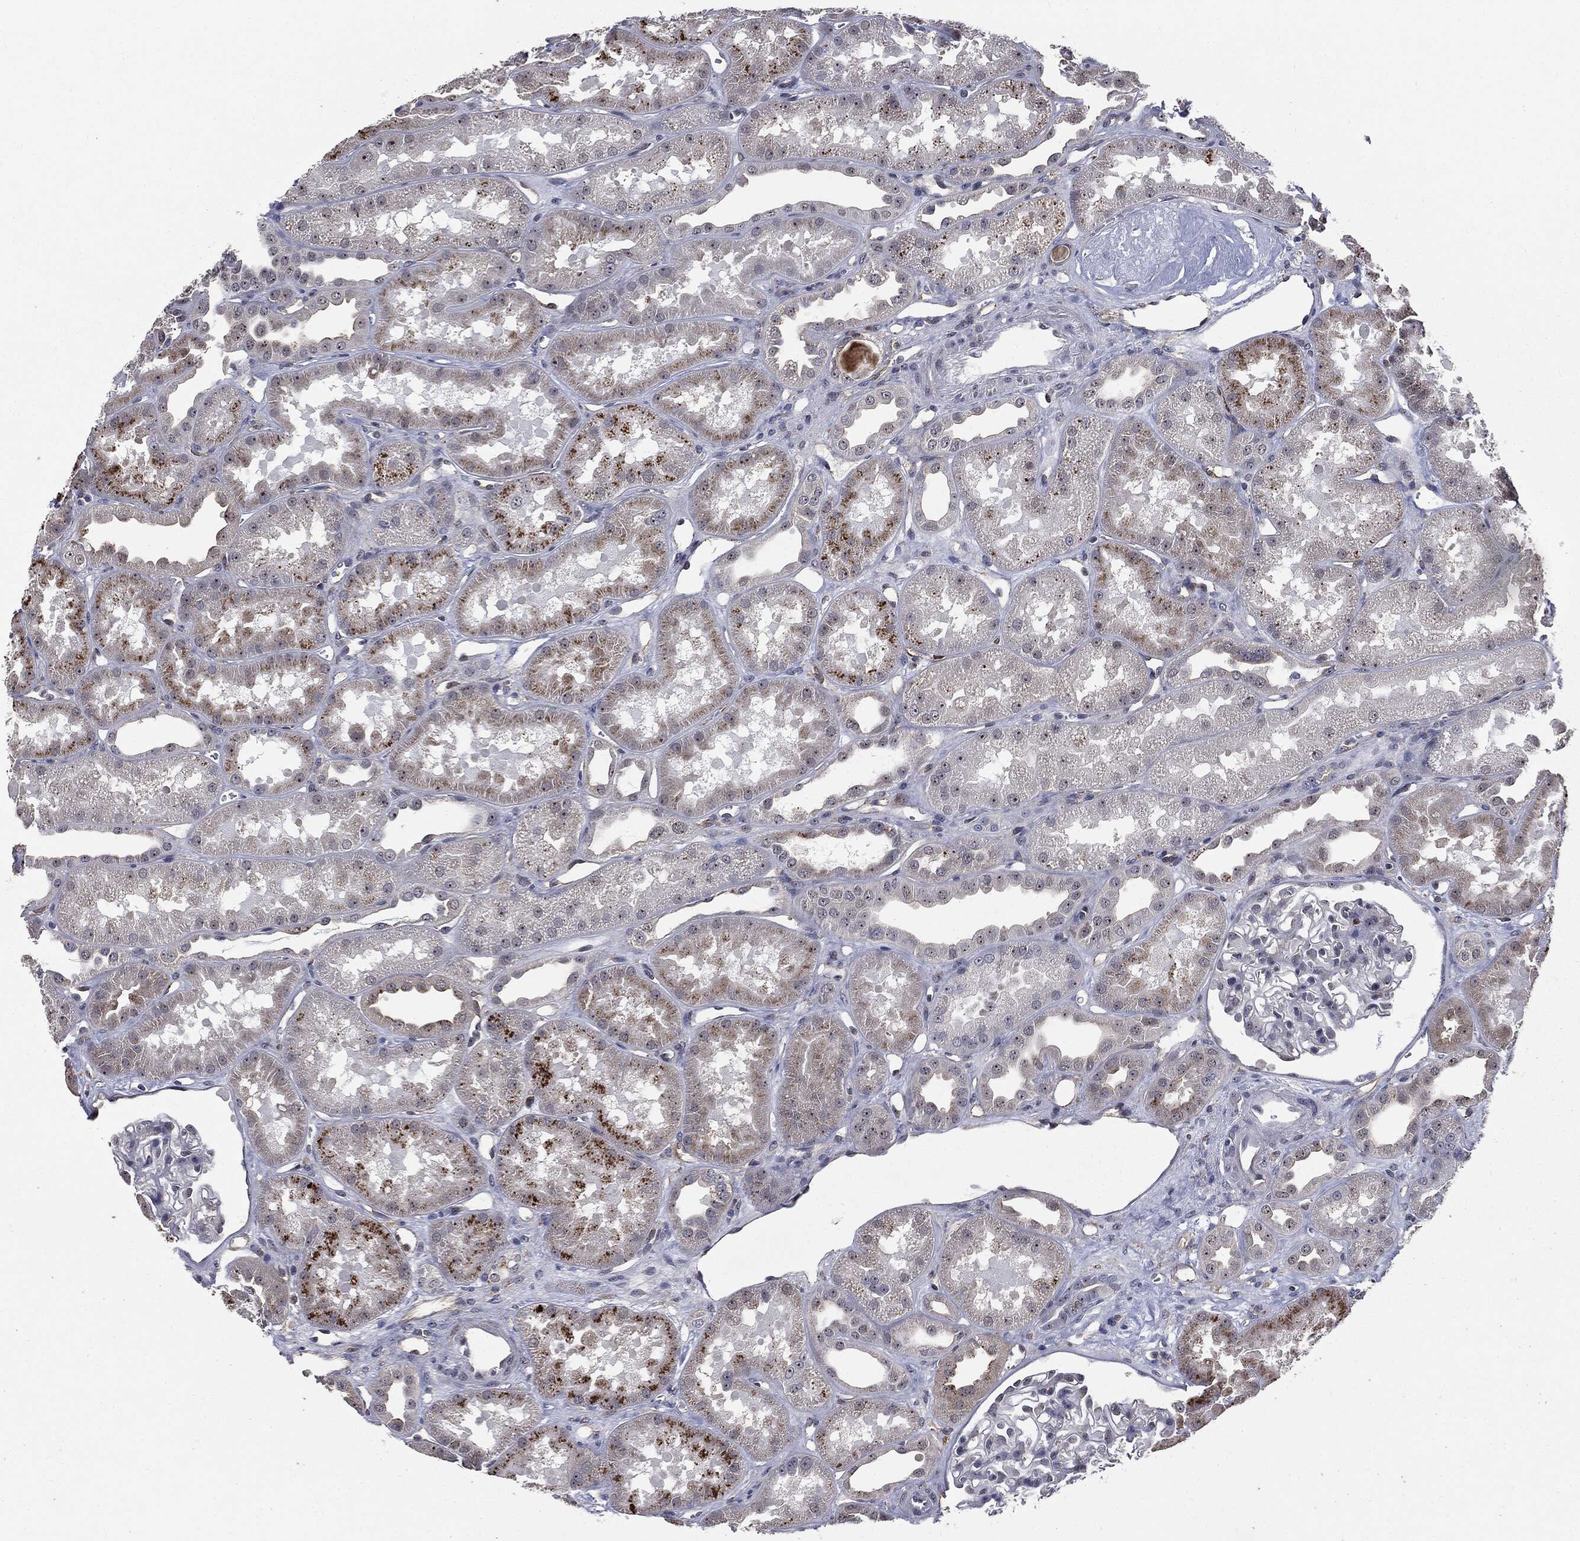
{"staining": {"intensity": "negative", "quantity": "none", "location": "none"}, "tissue": "kidney", "cell_type": "Cells in glomeruli", "image_type": "normal", "snomed": [{"axis": "morphology", "description": "Normal tissue, NOS"}, {"axis": "topography", "description": "Kidney"}], "caption": "Immunohistochemistry (IHC) of benign kidney displays no positivity in cells in glomeruli.", "gene": "TRMT1L", "patient": {"sex": "male", "age": 61}}